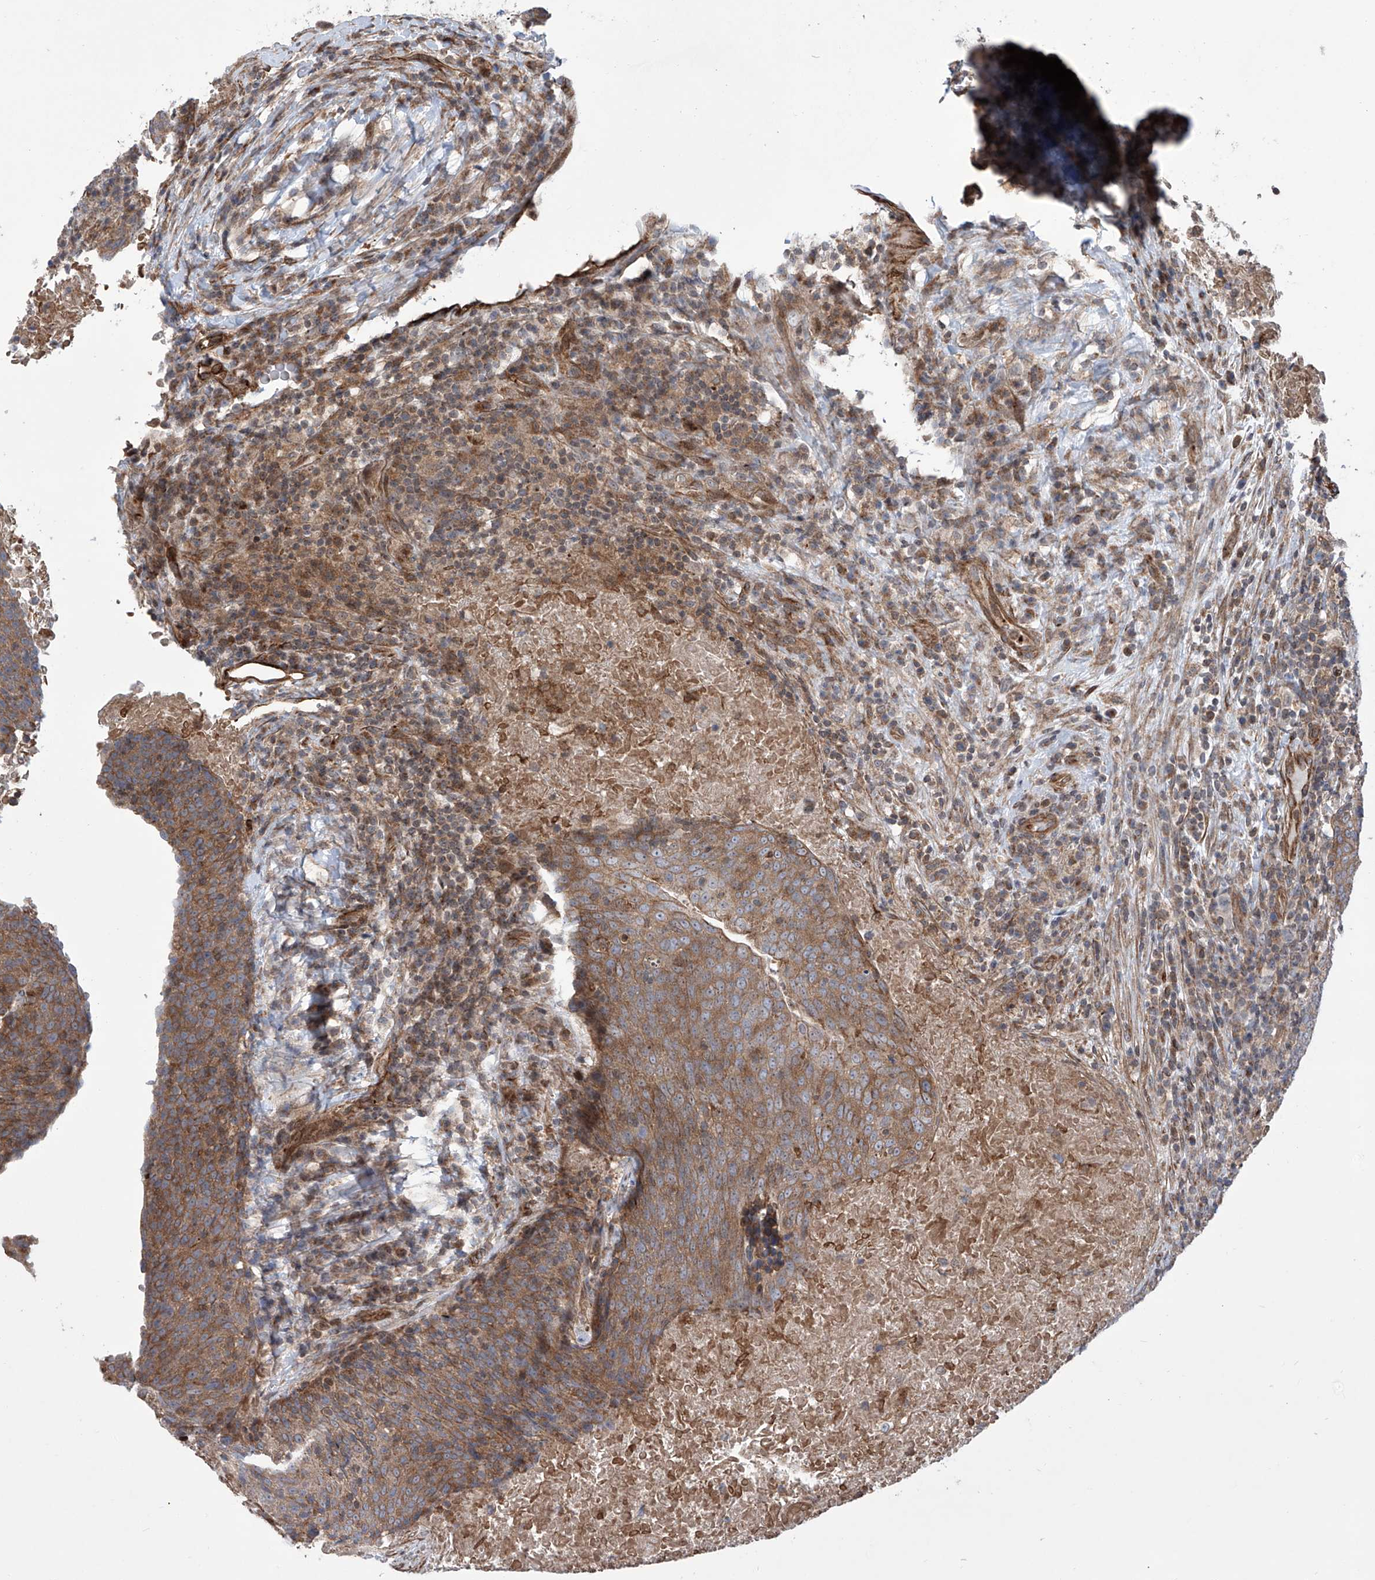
{"staining": {"intensity": "moderate", "quantity": ">75%", "location": "cytoplasmic/membranous"}, "tissue": "head and neck cancer", "cell_type": "Tumor cells", "image_type": "cancer", "snomed": [{"axis": "morphology", "description": "Squamous cell carcinoma, NOS"}, {"axis": "morphology", "description": "Squamous cell carcinoma, metastatic, NOS"}, {"axis": "topography", "description": "Lymph node"}, {"axis": "topography", "description": "Head-Neck"}], "caption": "IHC photomicrograph of neoplastic tissue: human head and neck cancer stained using IHC demonstrates medium levels of moderate protein expression localized specifically in the cytoplasmic/membranous of tumor cells, appearing as a cytoplasmic/membranous brown color.", "gene": "APAF1", "patient": {"sex": "male", "age": 62}}